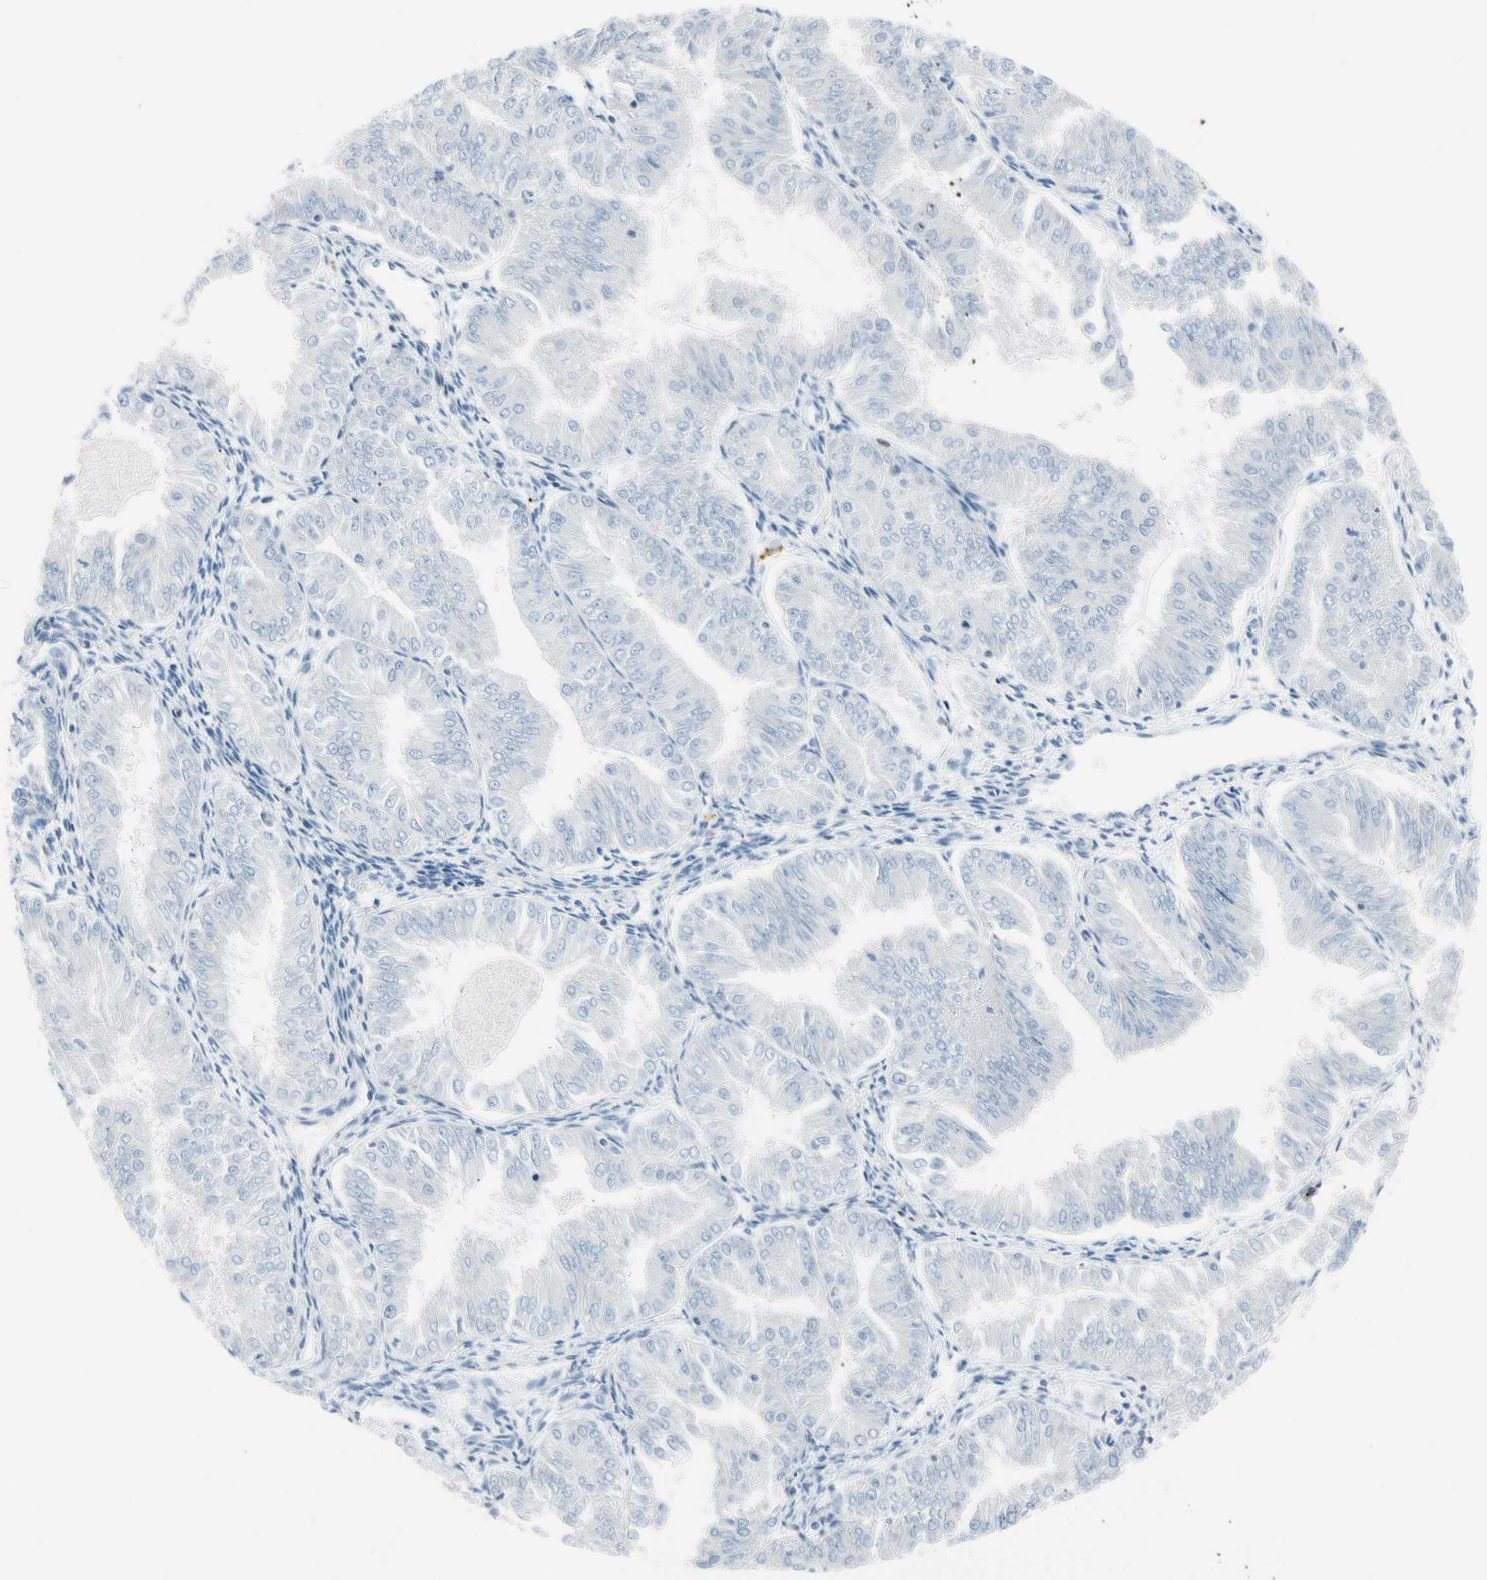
{"staining": {"intensity": "negative", "quantity": "none", "location": "none"}, "tissue": "endometrial cancer", "cell_type": "Tumor cells", "image_type": "cancer", "snomed": [{"axis": "morphology", "description": "Adenocarcinoma, NOS"}, {"axis": "topography", "description": "Endometrium"}], "caption": "This is a micrograph of immunohistochemistry staining of endometrial cancer, which shows no positivity in tumor cells.", "gene": "TRAF1", "patient": {"sex": "female", "age": 53}}